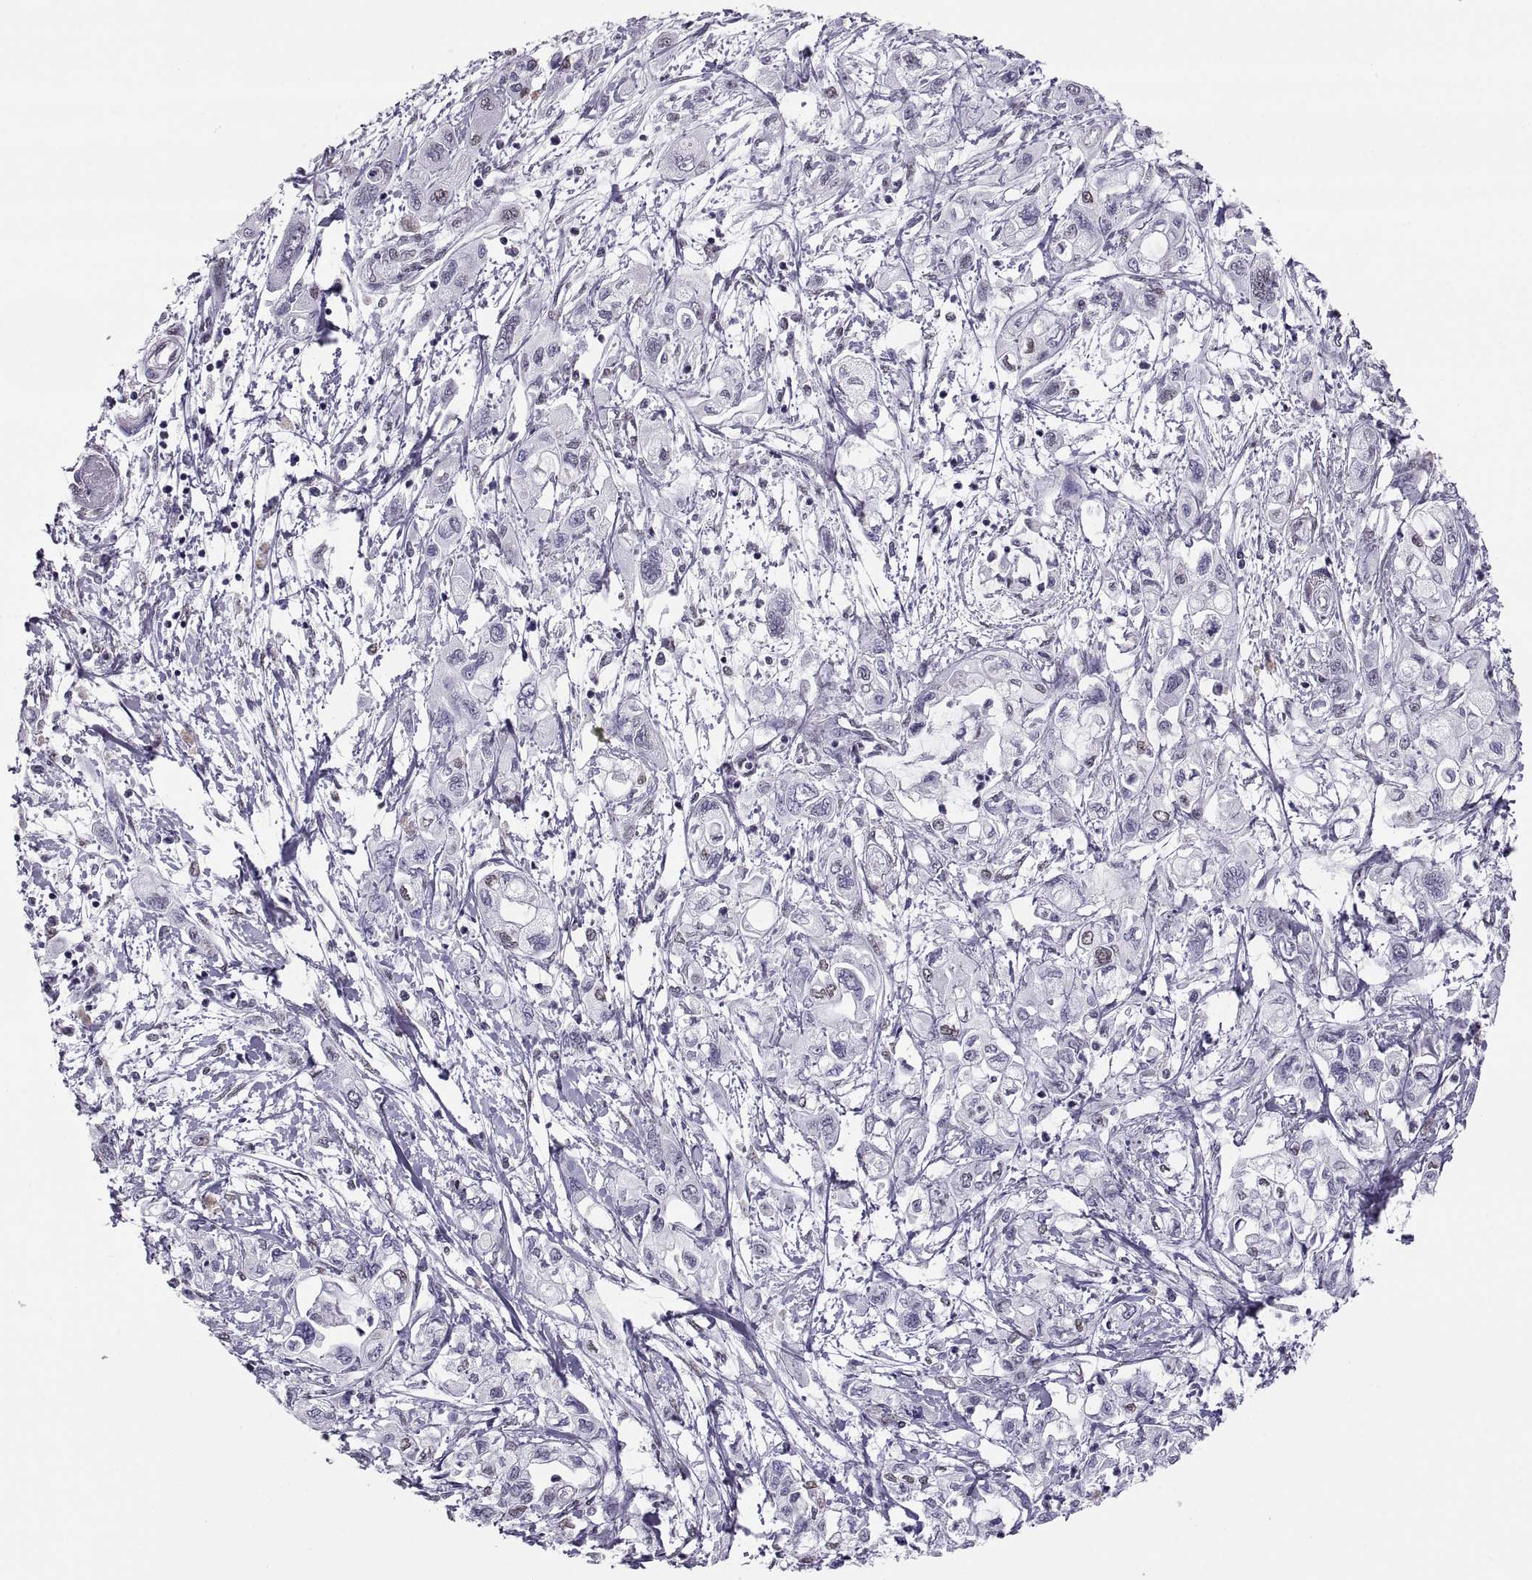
{"staining": {"intensity": "negative", "quantity": "none", "location": "none"}, "tissue": "pancreatic cancer", "cell_type": "Tumor cells", "image_type": "cancer", "snomed": [{"axis": "morphology", "description": "Adenocarcinoma, NOS"}, {"axis": "topography", "description": "Pancreas"}], "caption": "An immunohistochemistry (IHC) image of adenocarcinoma (pancreatic) is shown. There is no staining in tumor cells of adenocarcinoma (pancreatic).", "gene": "CARTPT", "patient": {"sex": "male", "age": 54}}